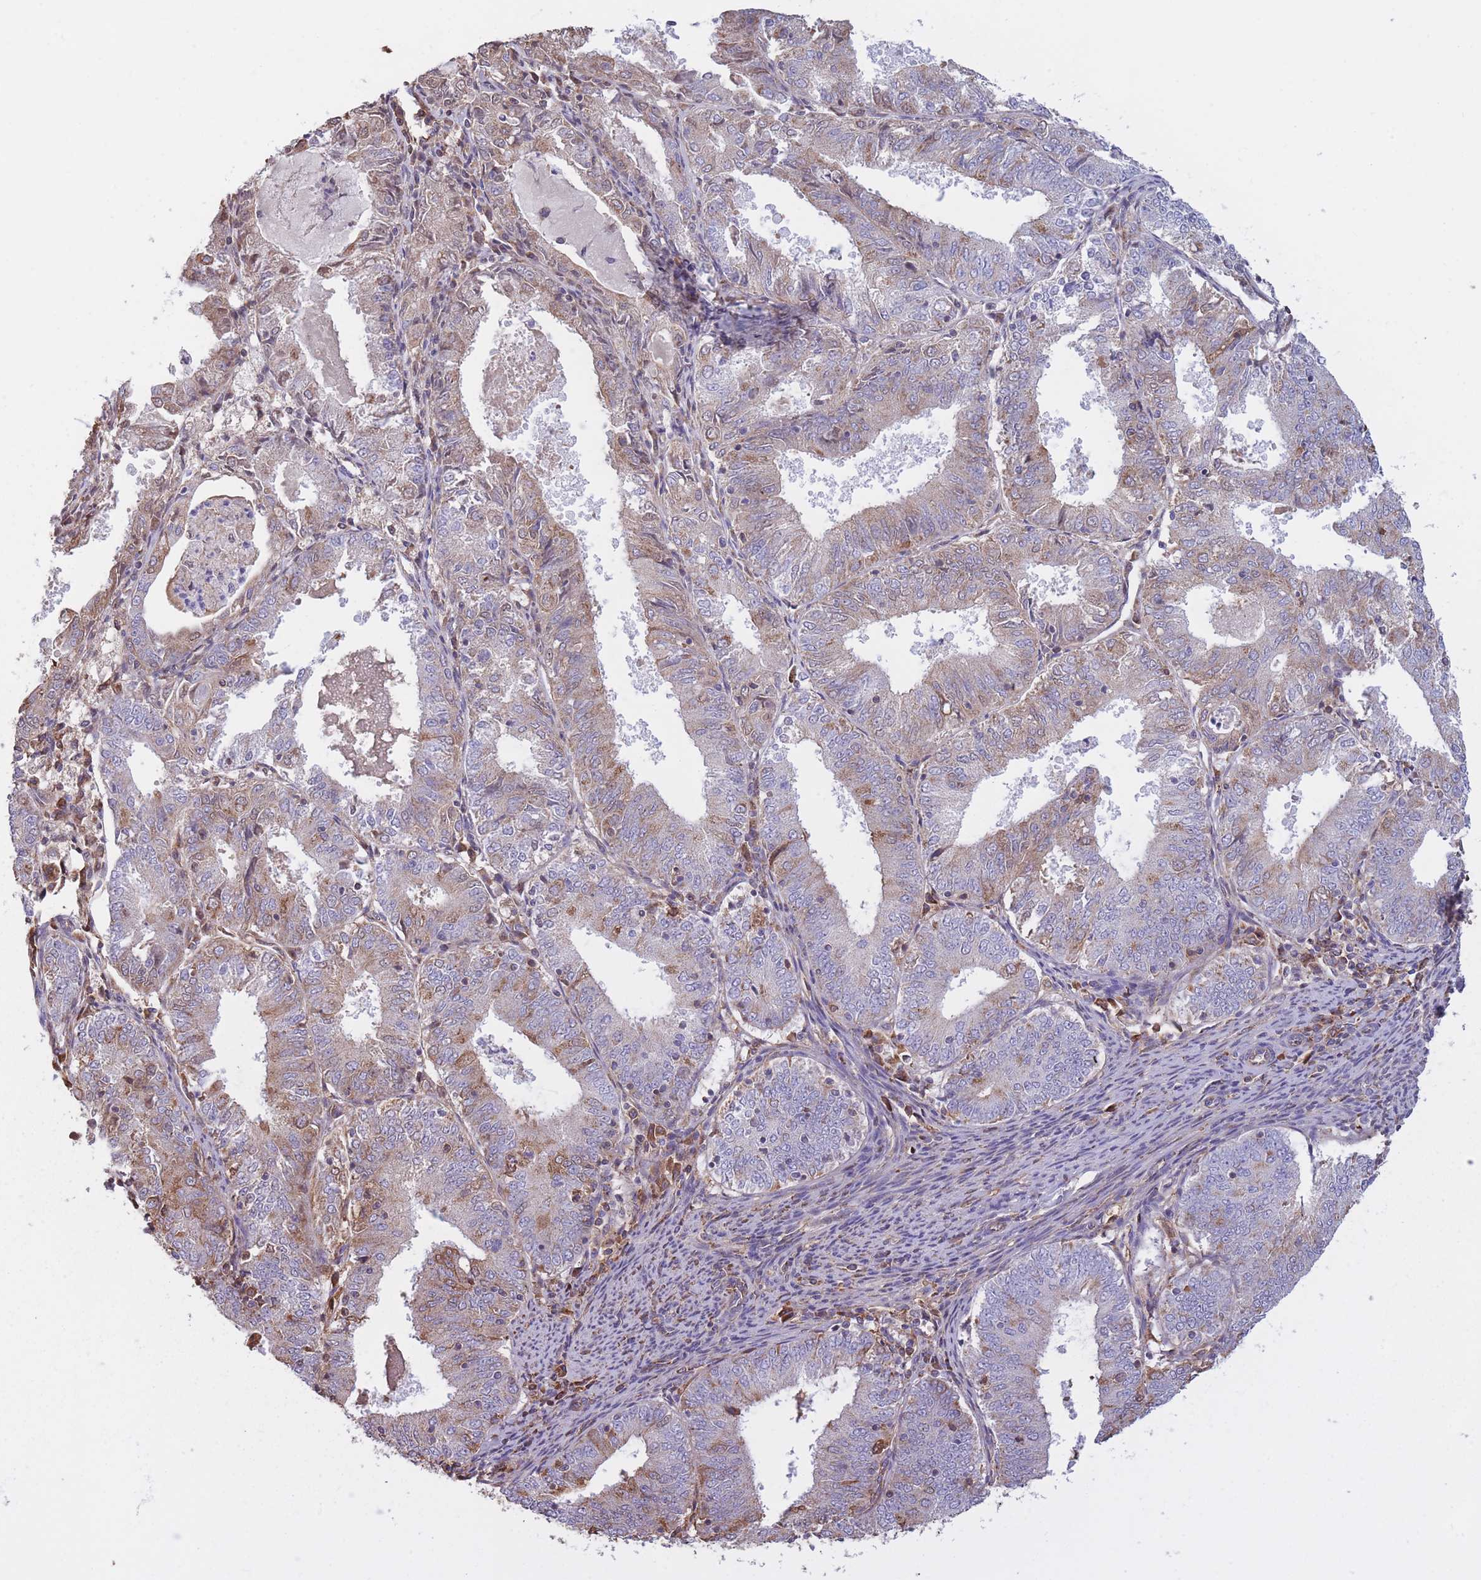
{"staining": {"intensity": "moderate", "quantity": "25%-75%", "location": "cytoplasmic/membranous"}, "tissue": "endometrial cancer", "cell_type": "Tumor cells", "image_type": "cancer", "snomed": [{"axis": "morphology", "description": "Adenocarcinoma, NOS"}, {"axis": "topography", "description": "Endometrium"}], "caption": "Immunohistochemistry (IHC) micrograph of human endometrial adenocarcinoma stained for a protein (brown), which exhibits medium levels of moderate cytoplasmic/membranous staining in about 25%-75% of tumor cells.", "gene": "KAT2A", "patient": {"sex": "female", "age": 57}}